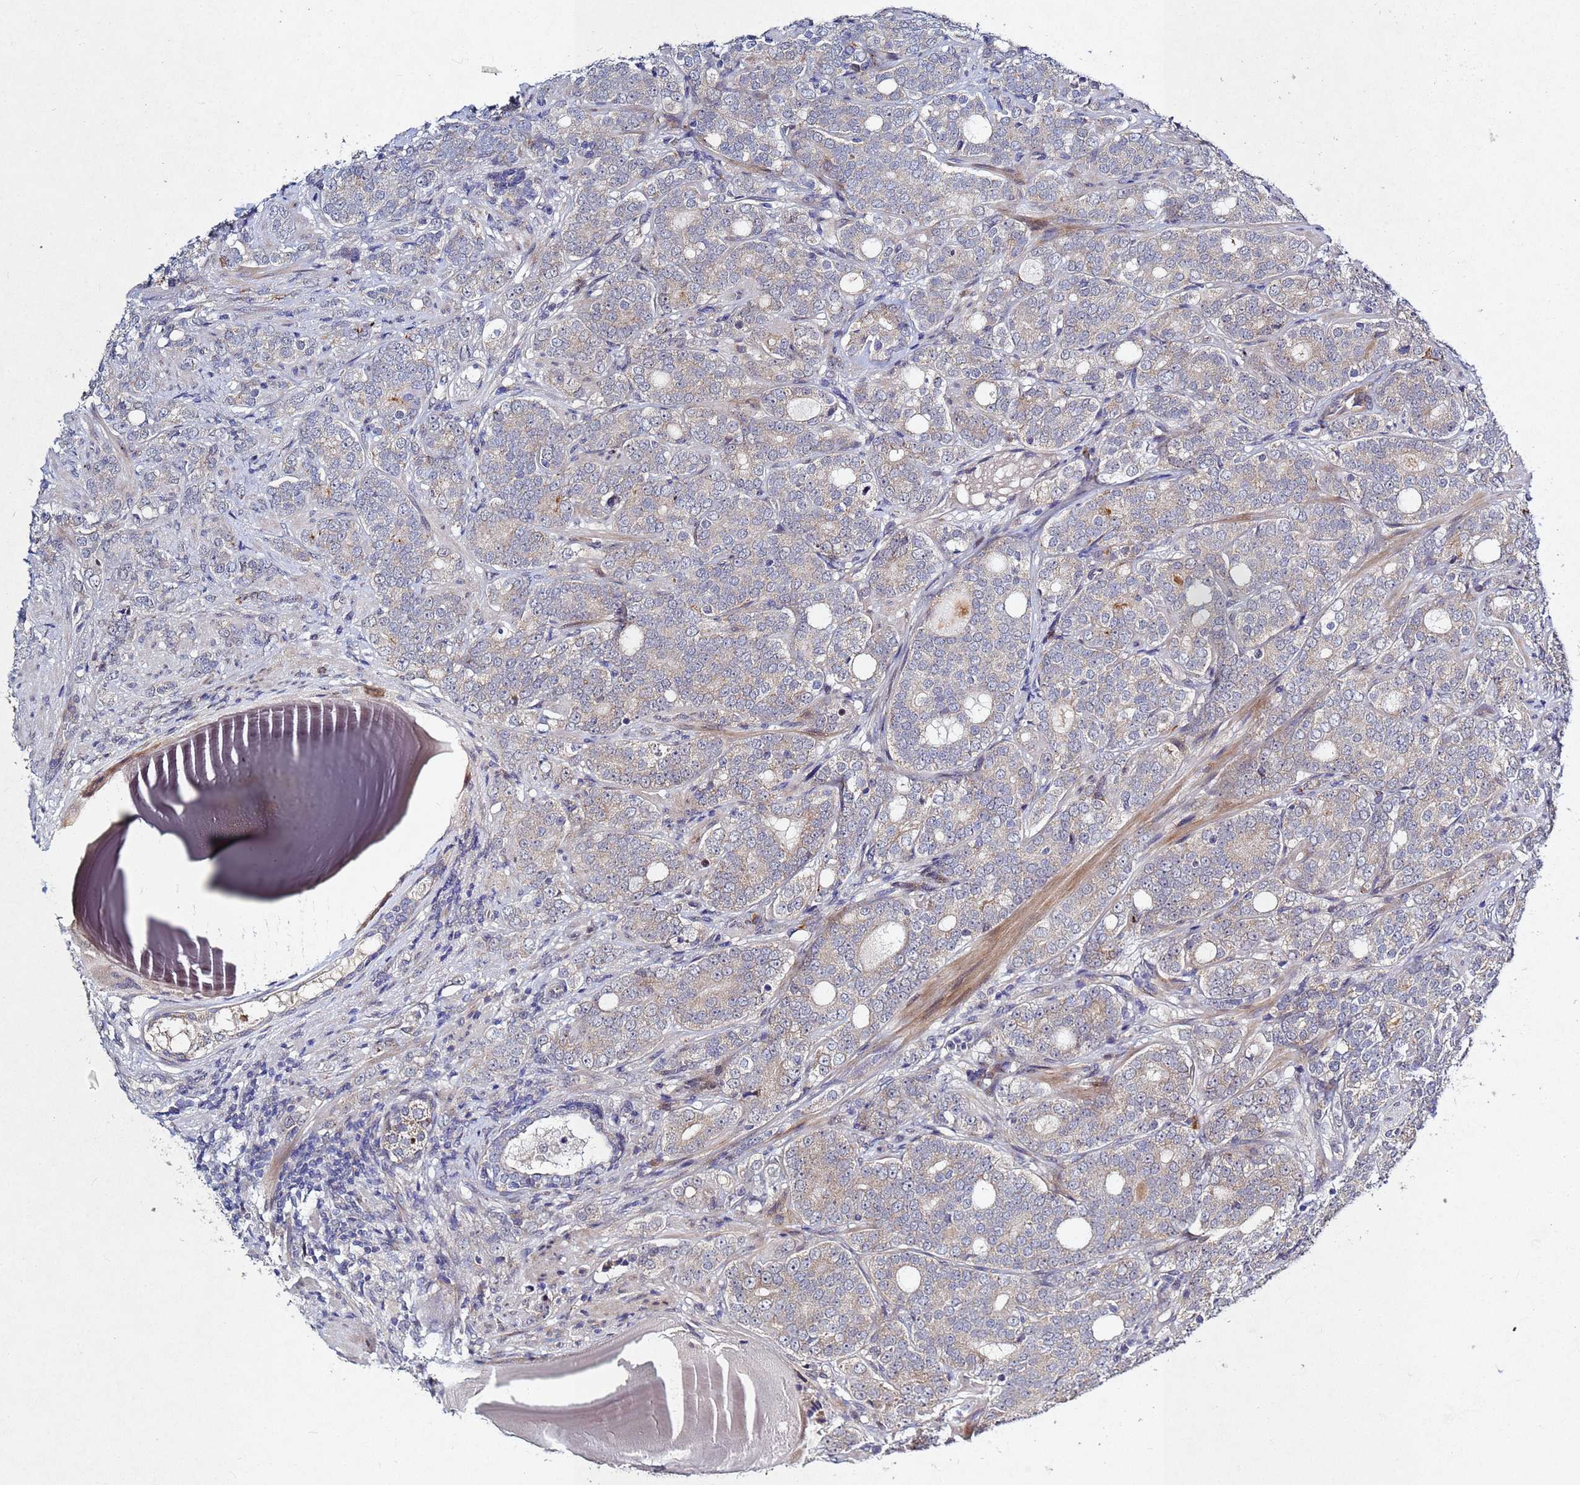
{"staining": {"intensity": "moderate", "quantity": "<25%", "location": "cytoplasmic/membranous"}, "tissue": "prostate cancer", "cell_type": "Tumor cells", "image_type": "cancer", "snomed": [{"axis": "morphology", "description": "Adenocarcinoma, High grade"}, {"axis": "topography", "description": "Prostate"}], "caption": "Tumor cells show low levels of moderate cytoplasmic/membranous positivity in approximately <25% of cells in human prostate cancer (high-grade adenocarcinoma).", "gene": "TNPO2", "patient": {"sex": "male", "age": 64}}